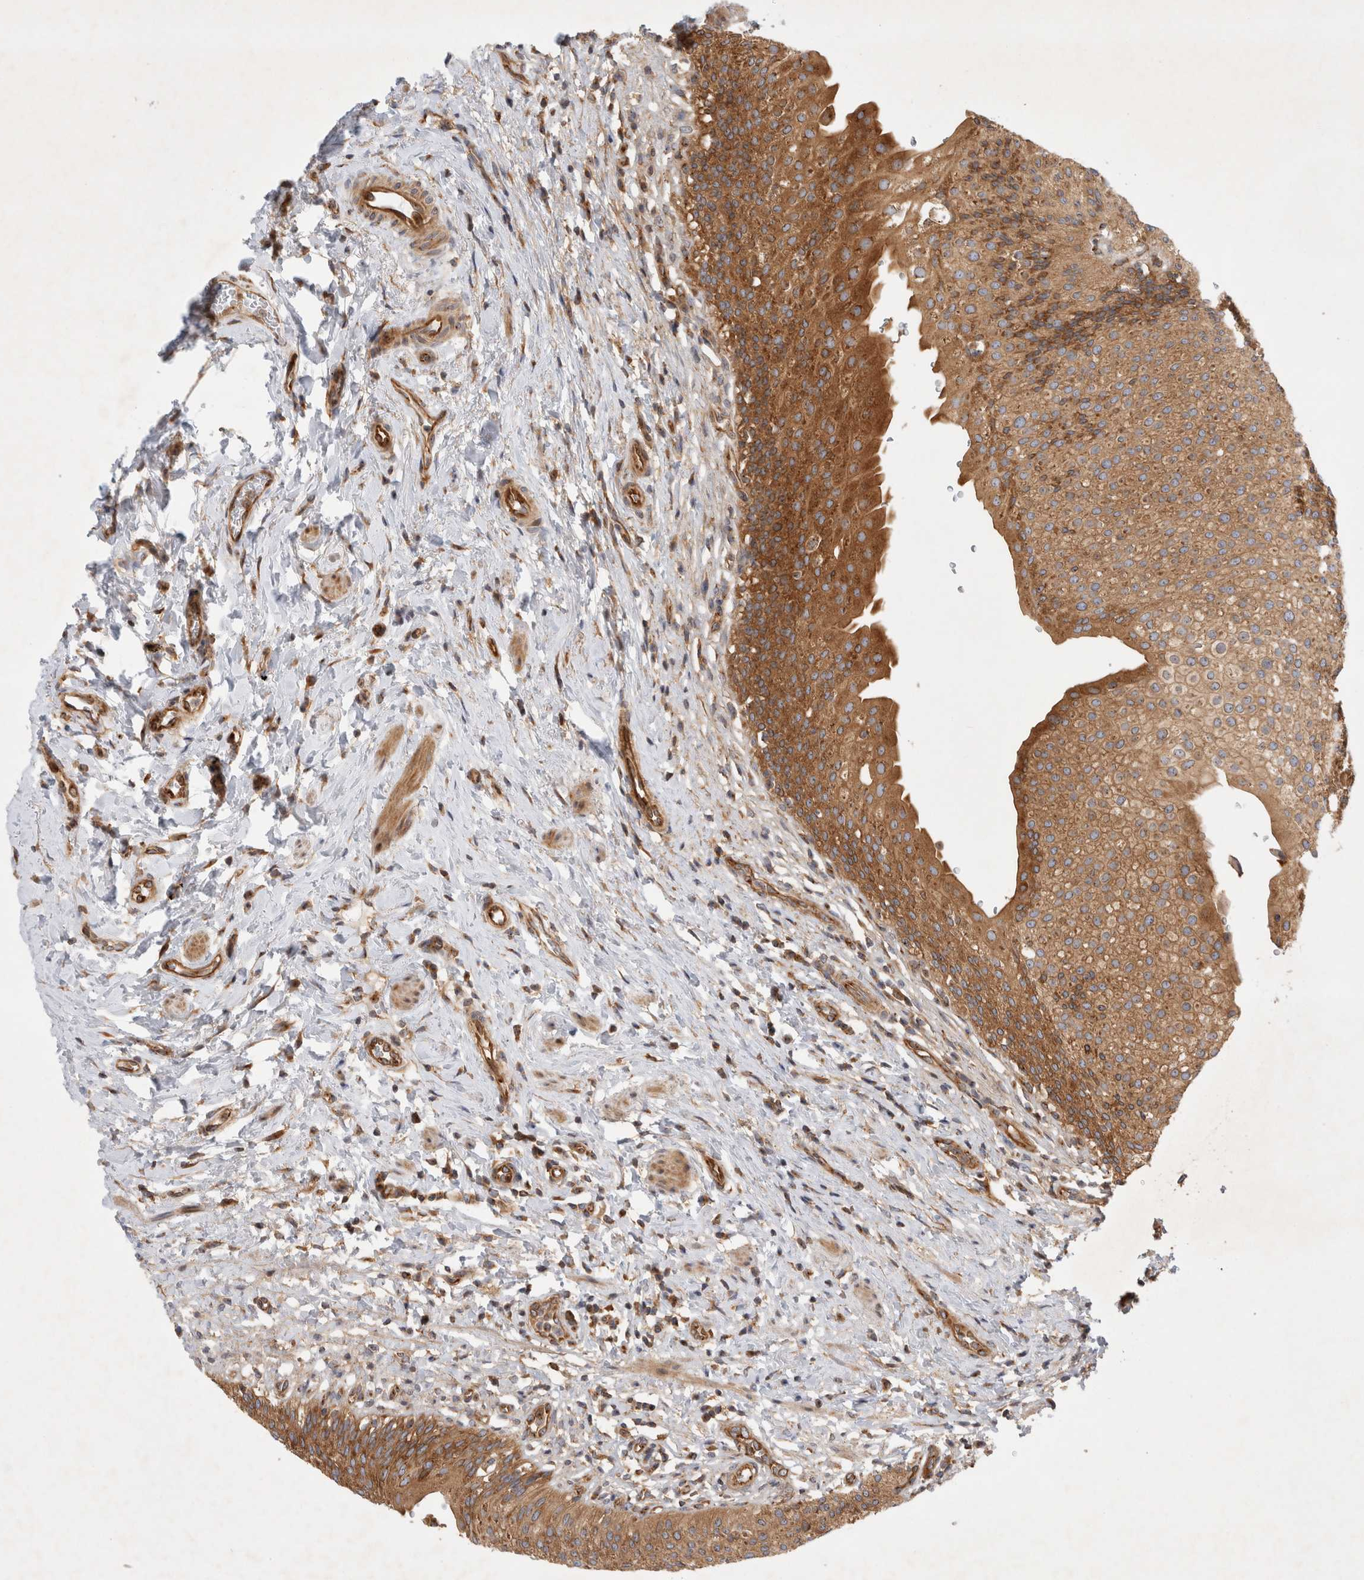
{"staining": {"intensity": "moderate", "quantity": ">75%", "location": "cytoplasmic/membranous"}, "tissue": "urothelial cancer", "cell_type": "Tumor cells", "image_type": "cancer", "snomed": [{"axis": "morphology", "description": "Normal tissue, NOS"}, {"axis": "morphology", "description": "Urothelial carcinoma, Low grade"}, {"axis": "topography", "description": "Smooth muscle"}, {"axis": "topography", "description": "Urinary bladder"}], "caption": "Immunohistochemical staining of urothelial carcinoma (low-grade) demonstrates medium levels of moderate cytoplasmic/membranous protein positivity in about >75% of tumor cells.", "gene": "GPR150", "patient": {"sex": "male", "age": 60}}